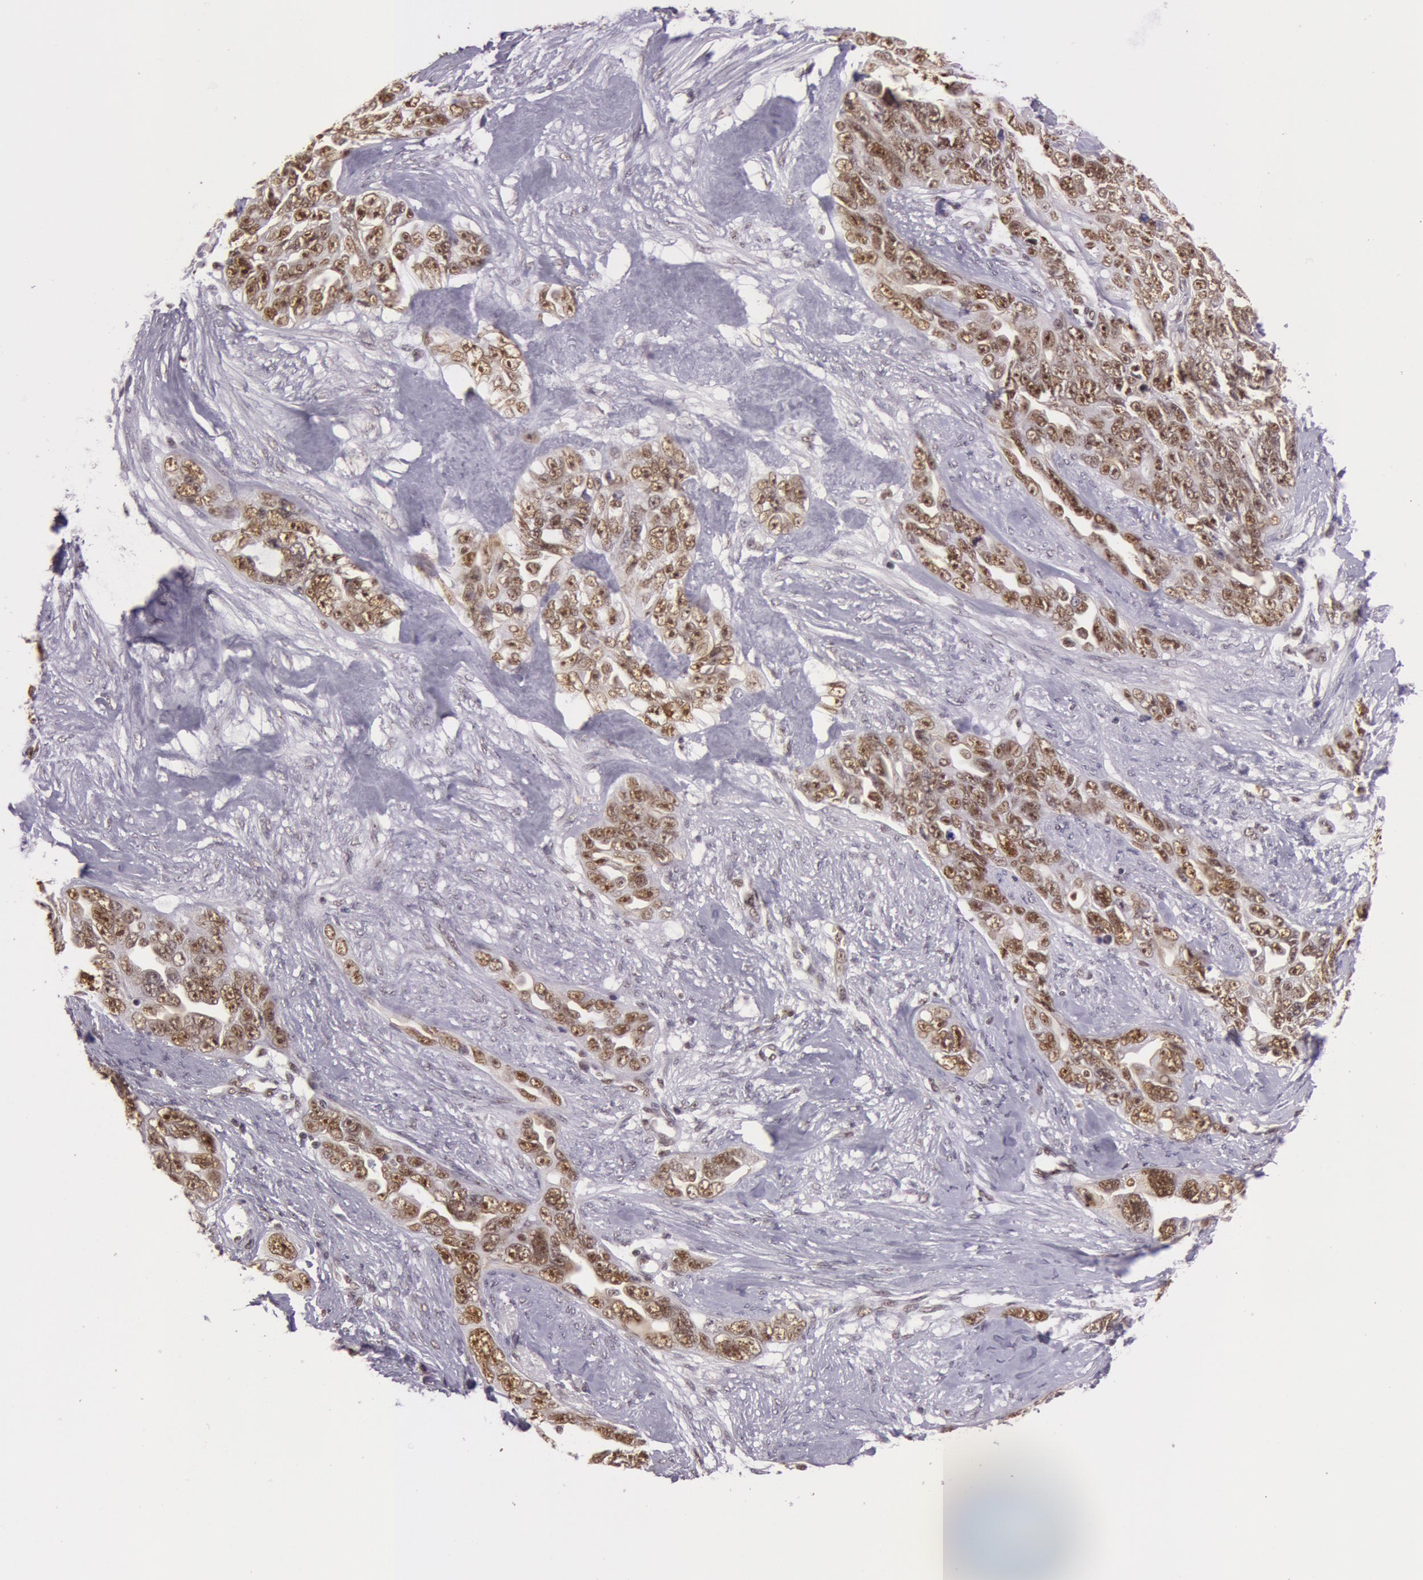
{"staining": {"intensity": "strong", "quantity": ">75%", "location": "nuclear"}, "tissue": "ovarian cancer", "cell_type": "Tumor cells", "image_type": "cancer", "snomed": [{"axis": "morphology", "description": "Cystadenocarcinoma, serous, NOS"}, {"axis": "topography", "description": "Ovary"}], "caption": "DAB immunohistochemical staining of ovarian cancer (serous cystadenocarcinoma) displays strong nuclear protein expression in about >75% of tumor cells. The staining was performed using DAB (3,3'-diaminobenzidine) to visualize the protein expression in brown, while the nuclei were stained in blue with hematoxylin (Magnification: 20x).", "gene": "NBN", "patient": {"sex": "female", "age": 63}}